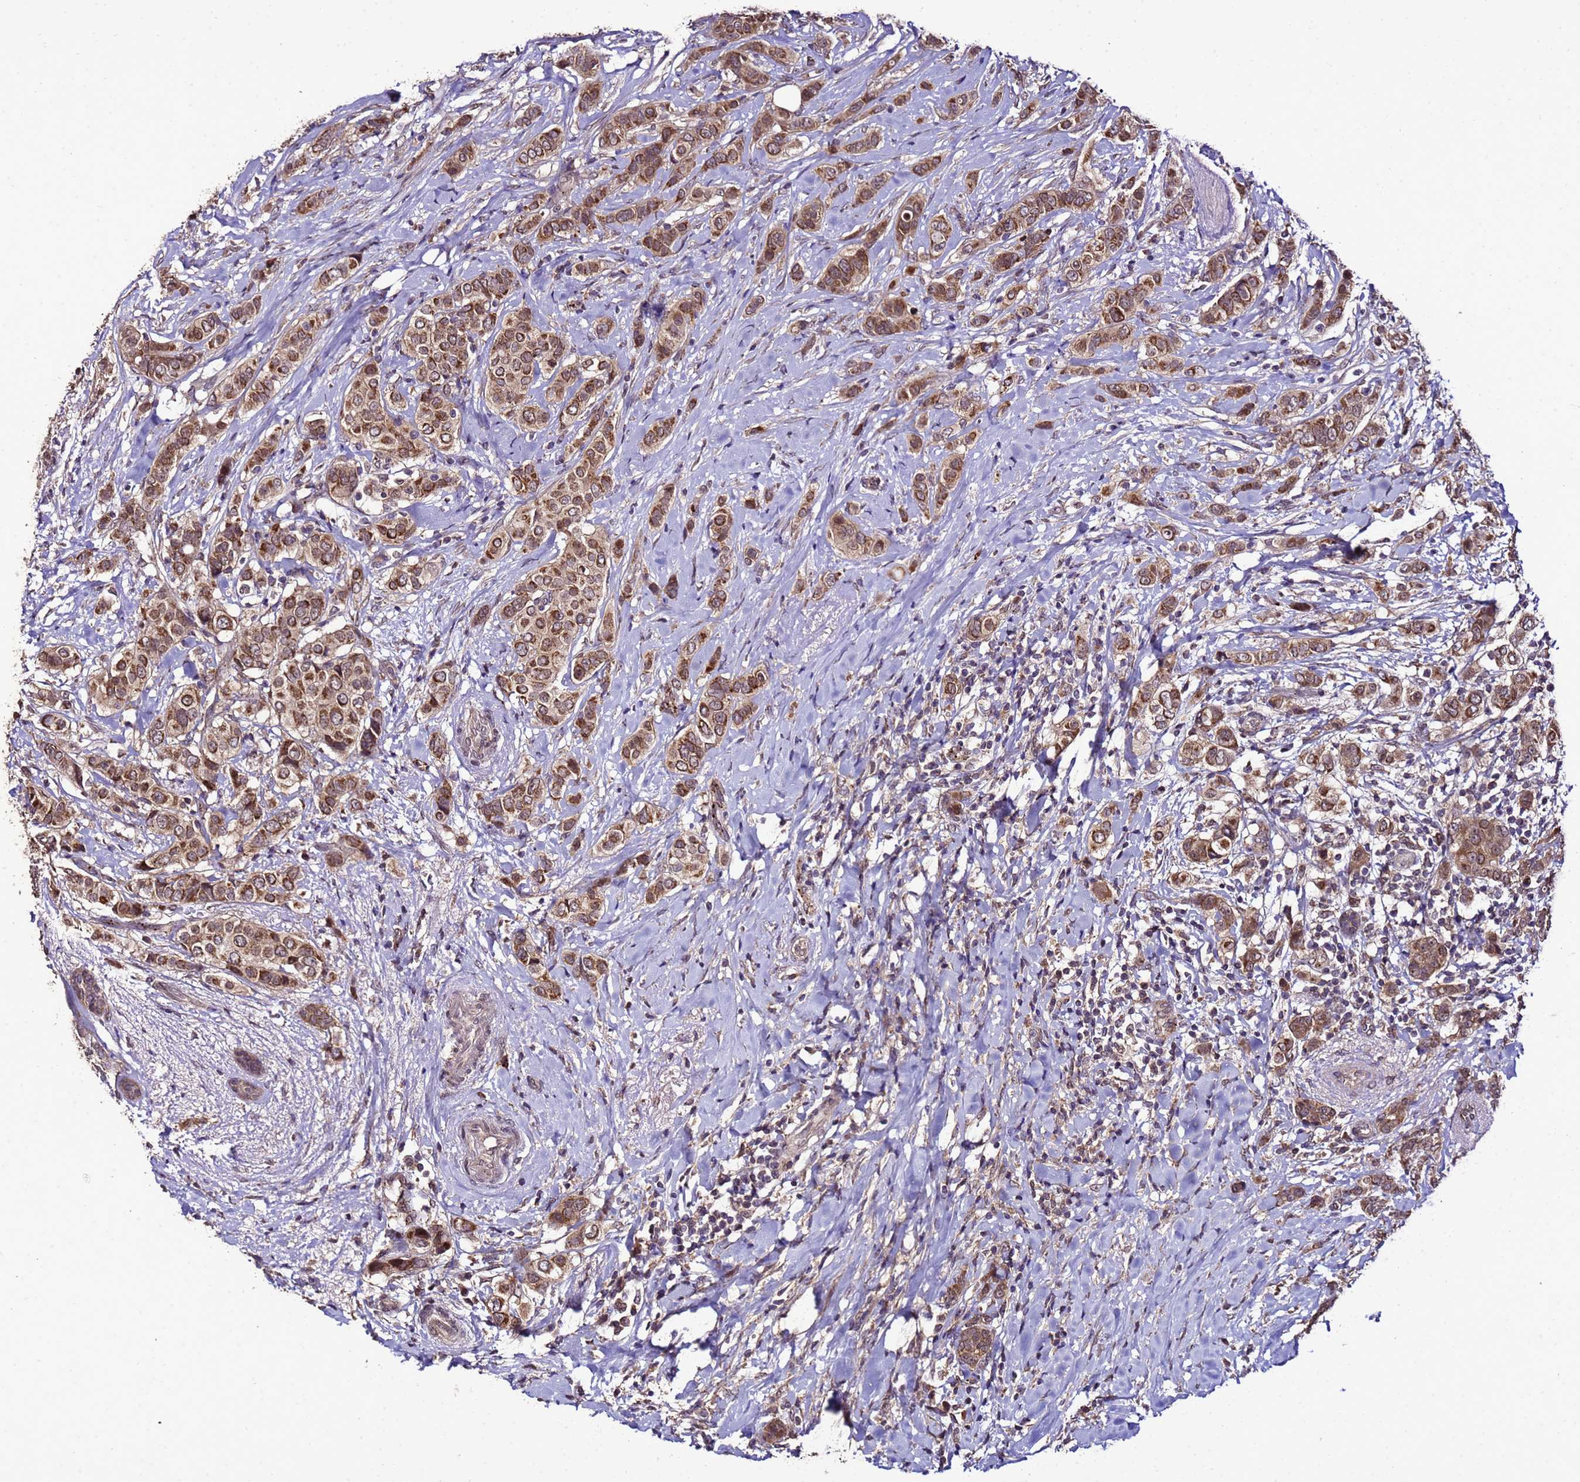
{"staining": {"intensity": "moderate", "quantity": ">75%", "location": "cytoplasmic/membranous"}, "tissue": "breast cancer", "cell_type": "Tumor cells", "image_type": "cancer", "snomed": [{"axis": "morphology", "description": "Lobular carcinoma"}, {"axis": "topography", "description": "Breast"}], "caption": "DAB immunohistochemical staining of human lobular carcinoma (breast) demonstrates moderate cytoplasmic/membranous protein expression in about >75% of tumor cells. (brown staining indicates protein expression, while blue staining denotes nuclei).", "gene": "ZNF329", "patient": {"sex": "female", "age": 51}}